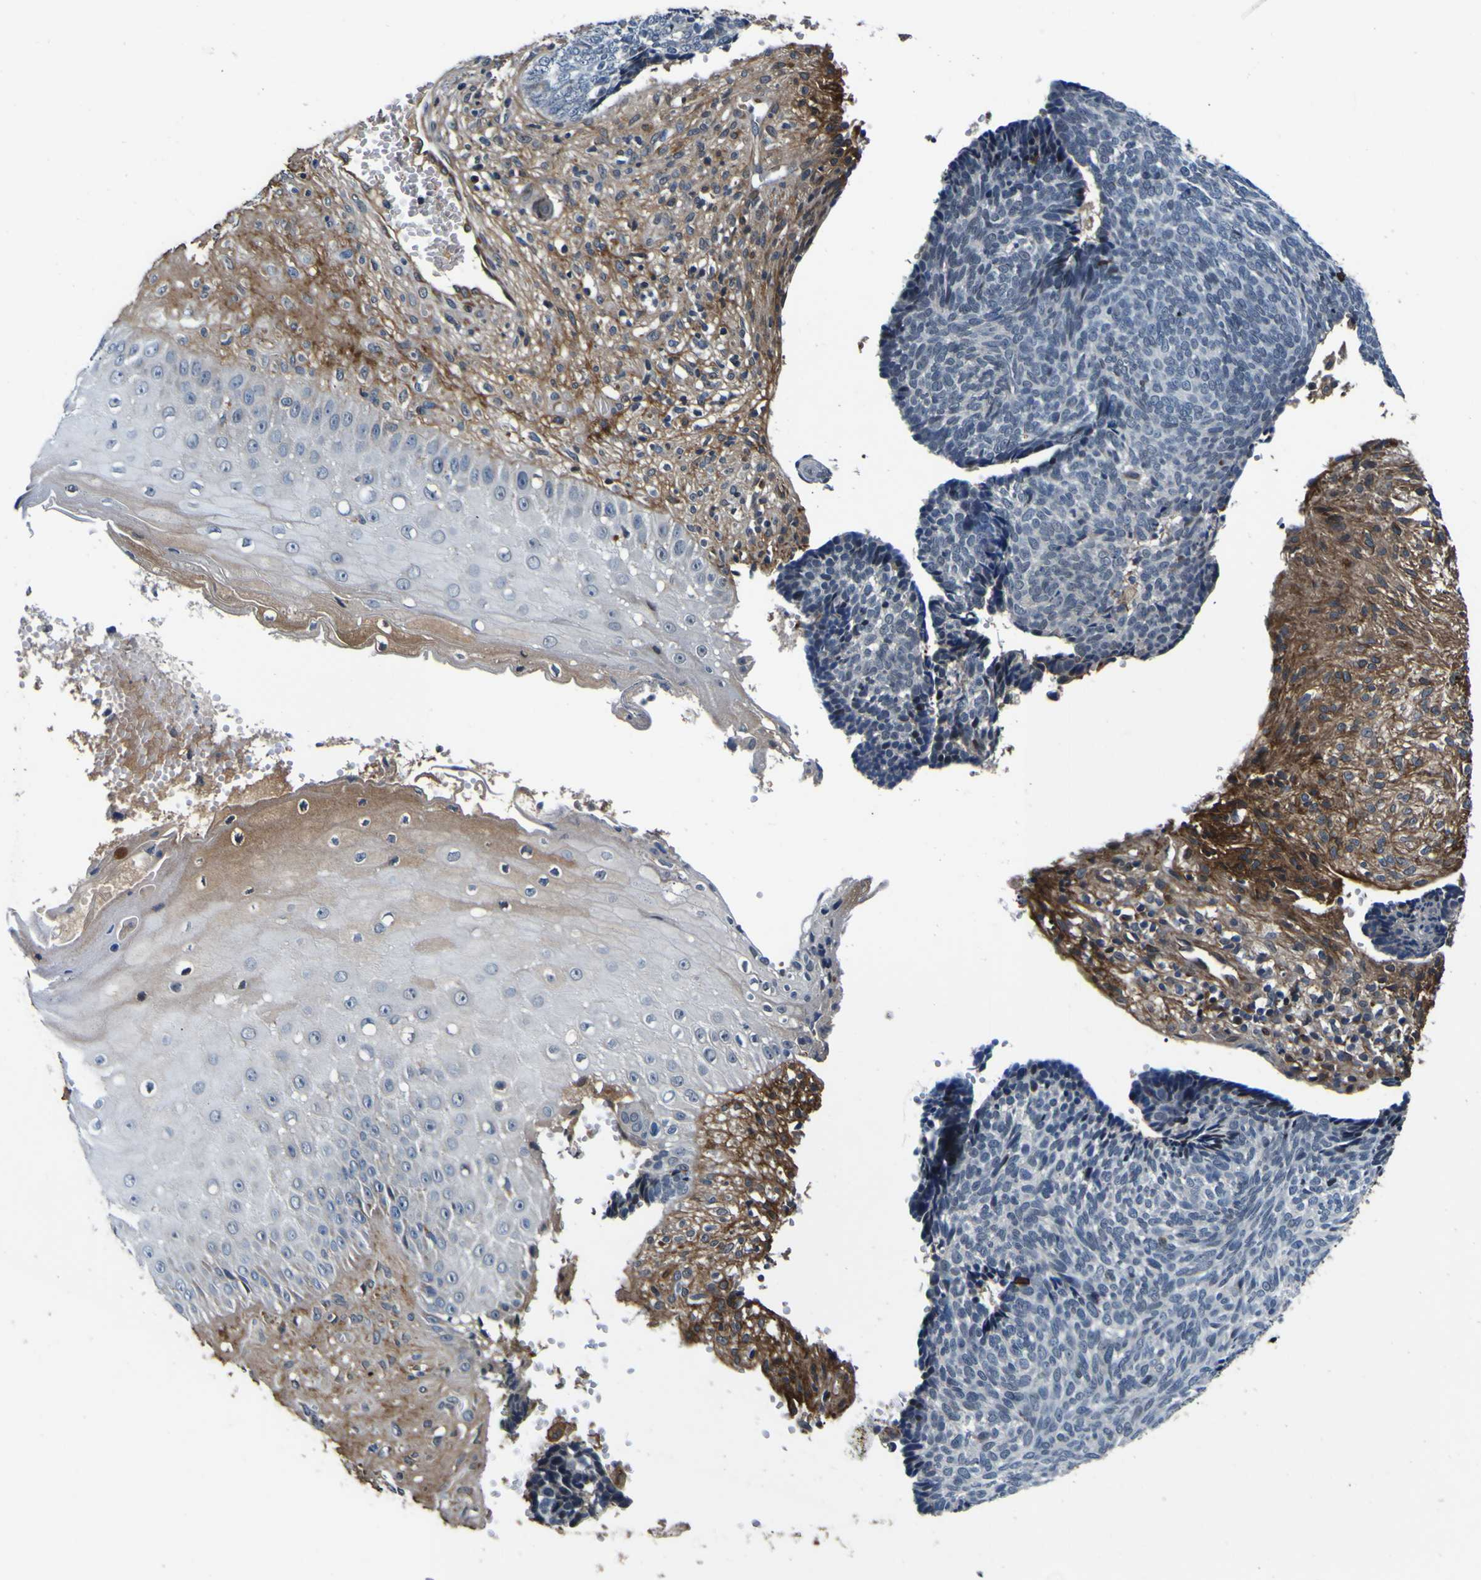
{"staining": {"intensity": "negative", "quantity": "none", "location": "none"}, "tissue": "skin cancer", "cell_type": "Tumor cells", "image_type": "cancer", "snomed": [{"axis": "morphology", "description": "Basal cell carcinoma"}, {"axis": "topography", "description": "Skin"}], "caption": "An immunohistochemistry (IHC) histopathology image of skin cancer is shown. There is no staining in tumor cells of skin cancer.", "gene": "POSTN", "patient": {"sex": "male", "age": 84}}